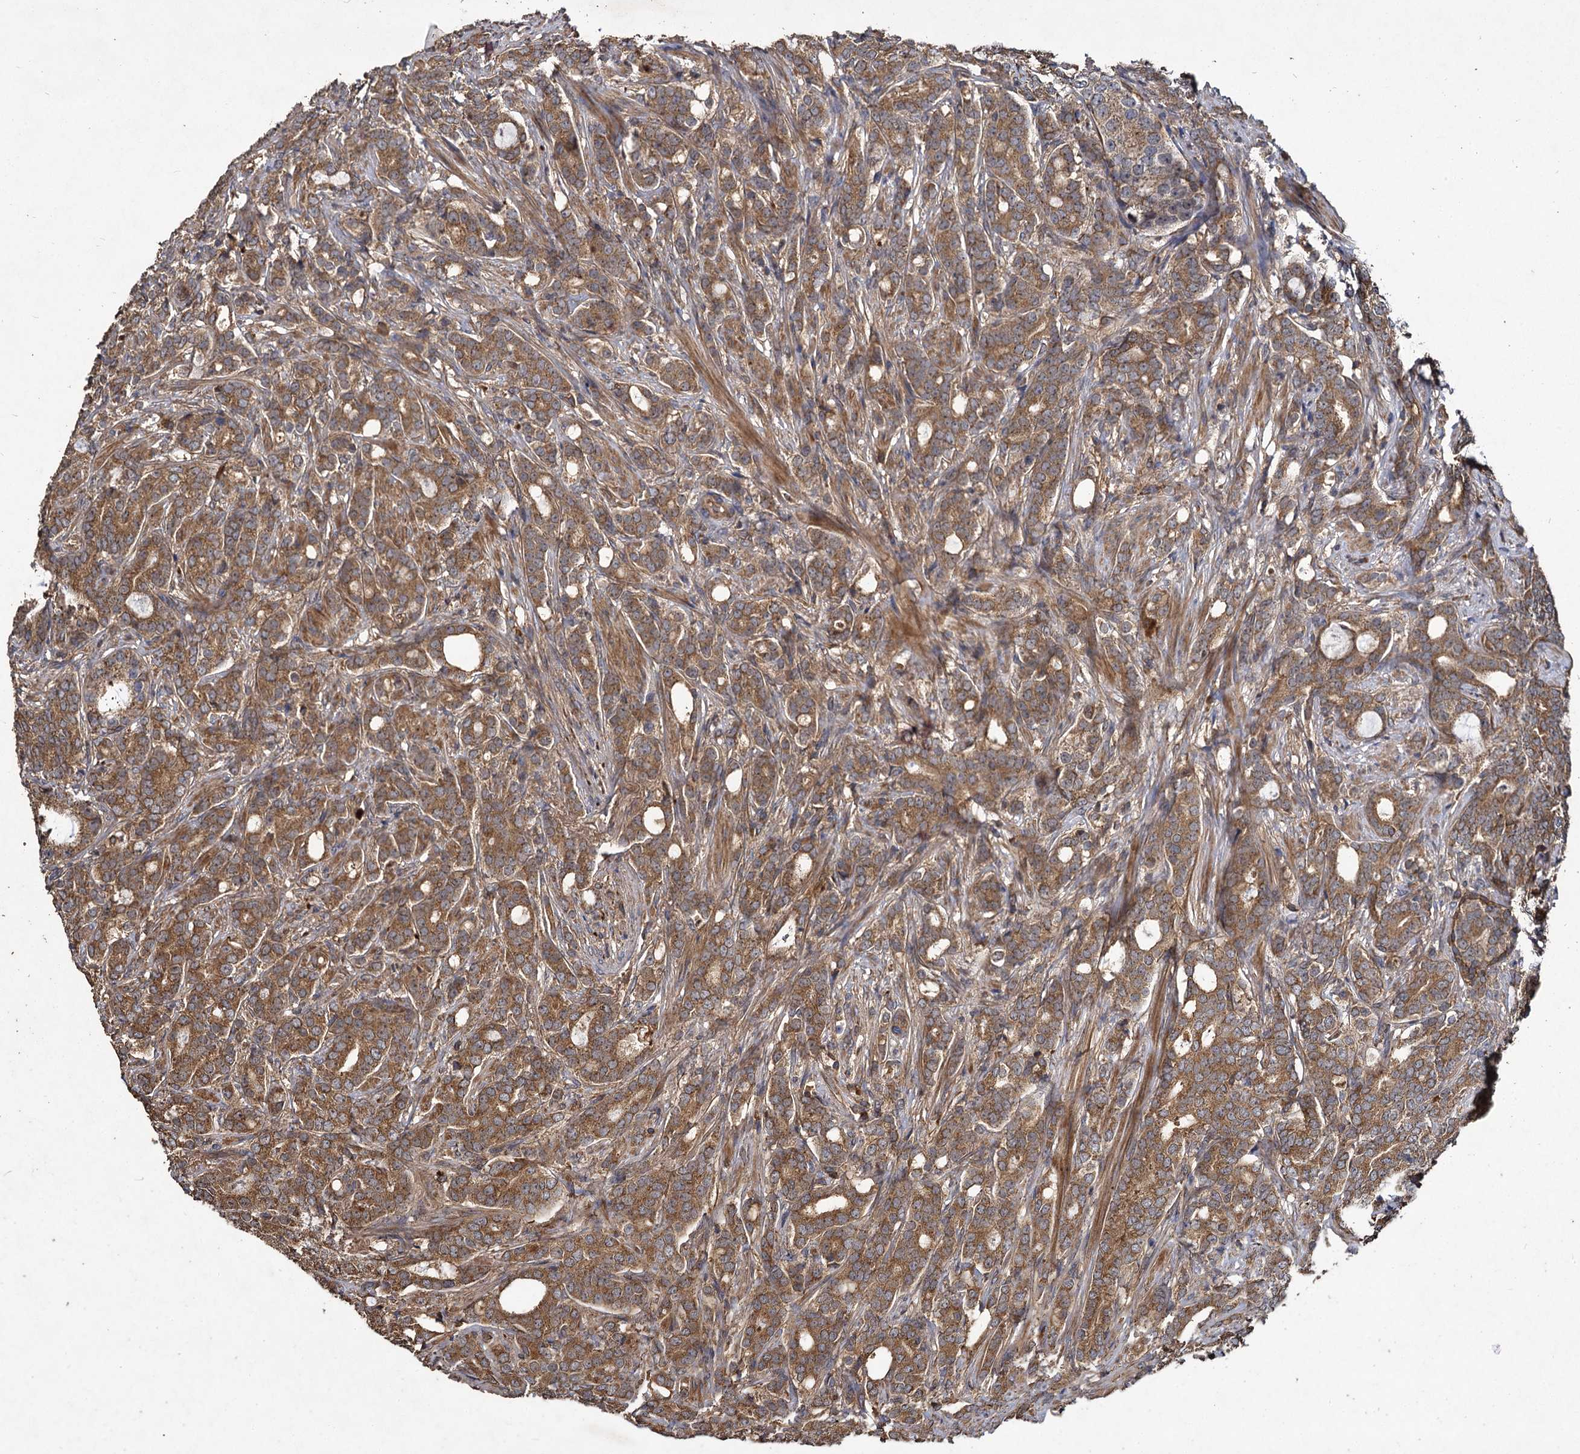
{"staining": {"intensity": "moderate", "quantity": ">75%", "location": "cytoplasmic/membranous"}, "tissue": "prostate cancer", "cell_type": "Tumor cells", "image_type": "cancer", "snomed": [{"axis": "morphology", "description": "Adenocarcinoma, Low grade"}, {"axis": "topography", "description": "Prostate"}], "caption": "This photomicrograph reveals prostate cancer (low-grade adenocarcinoma) stained with IHC to label a protein in brown. The cytoplasmic/membranous of tumor cells show moderate positivity for the protein. Nuclei are counter-stained blue.", "gene": "GCLC", "patient": {"sex": "male", "age": 71}}